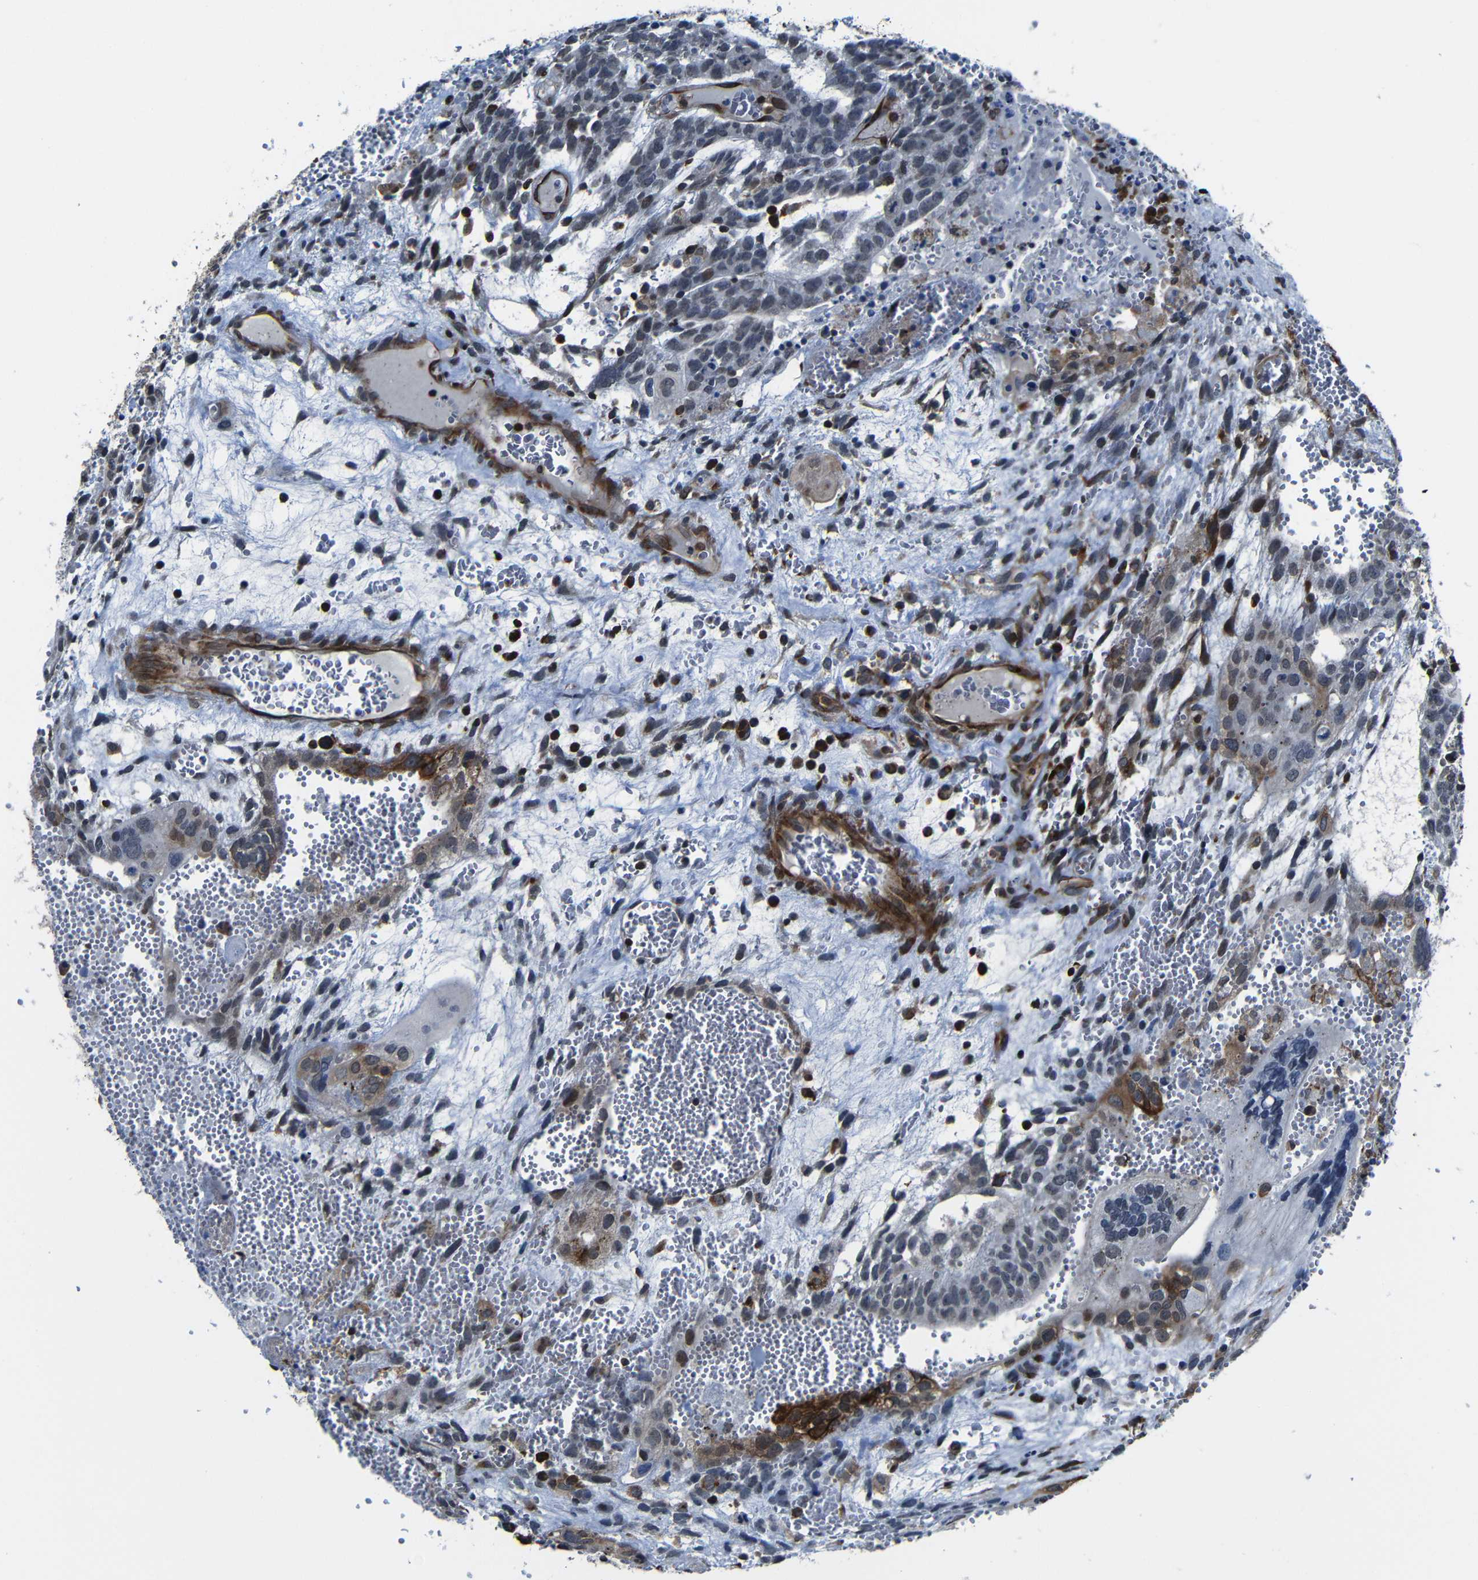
{"staining": {"intensity": "moderate", "quantity": "<25%", "location": "cytoplasmic/membranous"}, "tissue": "testis cancer", "cell_type": "Tumor cells", "image_type": "cancer", "snomed": [{"axis": "morphology", "description": "Seminoma, NOS"}, {"axis": "morphology", "description": "Carcinoma, Embryonal, NOS"}, {"axis": "topography", "description": "Testis"}], "caption": "Testis cancer stained for a protein (brown) displays moderate cytoplasmic/membranous positive staining in about <25% of tumor cells.", "gene": "KIAA0513", "patient": {"sex": "male", "age": 52}}